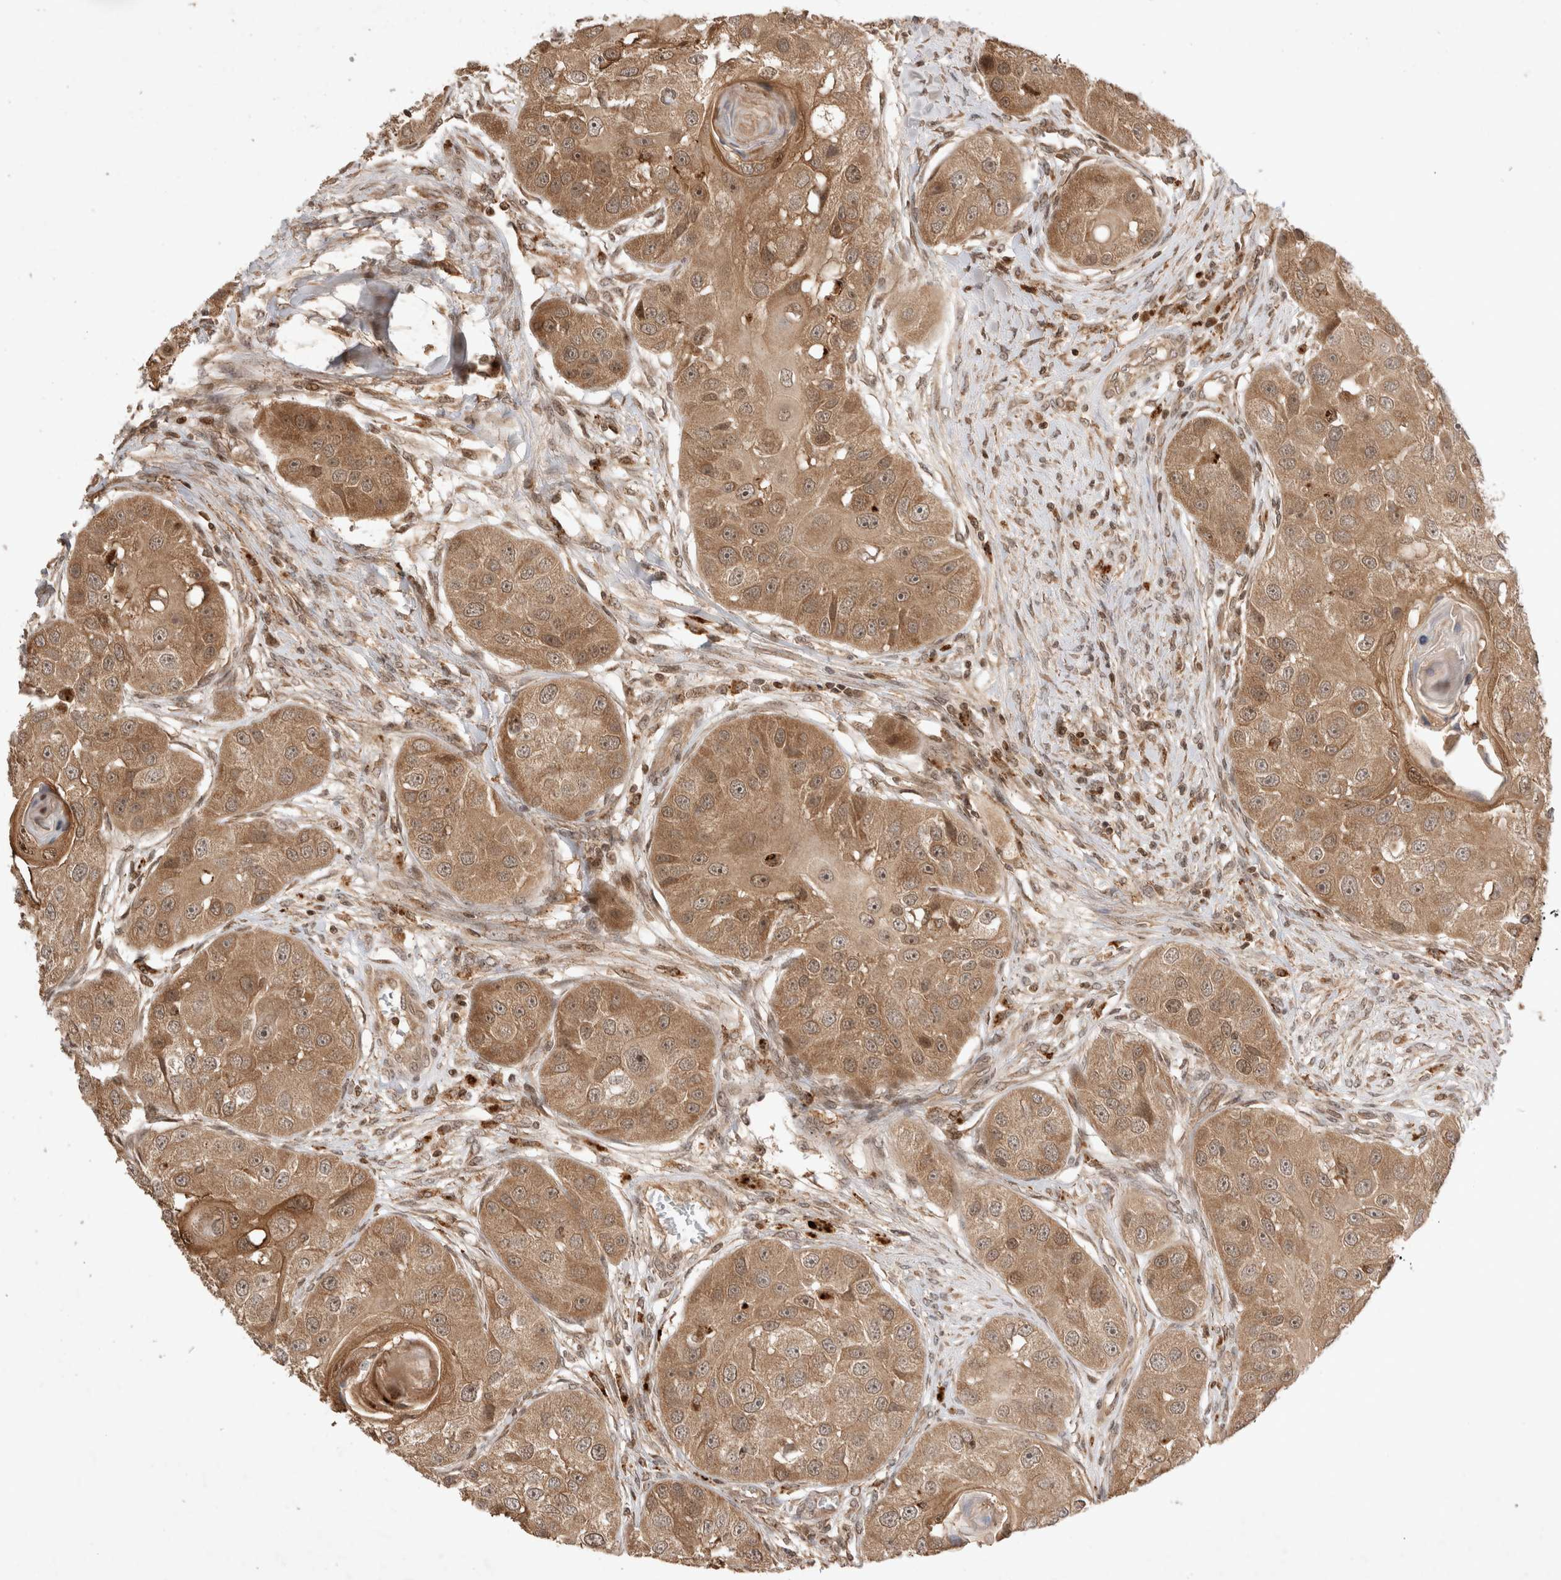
{"staining": {"intensity": "moderate", "quantity": ">75%", "location": "cytoplasmic/membranous"}, "tissue": "head and neck cancer", "cell_type": "Tumor cells", "image_type": "cancer", "snomed": [{"axis": "morphology", "description": "Normal tissue, NOS"}, {"axis": "morphology", "description": "Squamous cell carcinoma, NOS"}, {"axis": "topography", "description": "Skeletal muscle"}, {"axis": "topography", "description": "Head-Neck"}], "caption": "The immunohistochemical stain shows moderate cytoplasmic/membranous positivity in tumor cells of head and neck cancer (squamous cell carcinoma) tissue.", "gene": "FAM221A", "patient": {"sex": "male", "age": 51}}